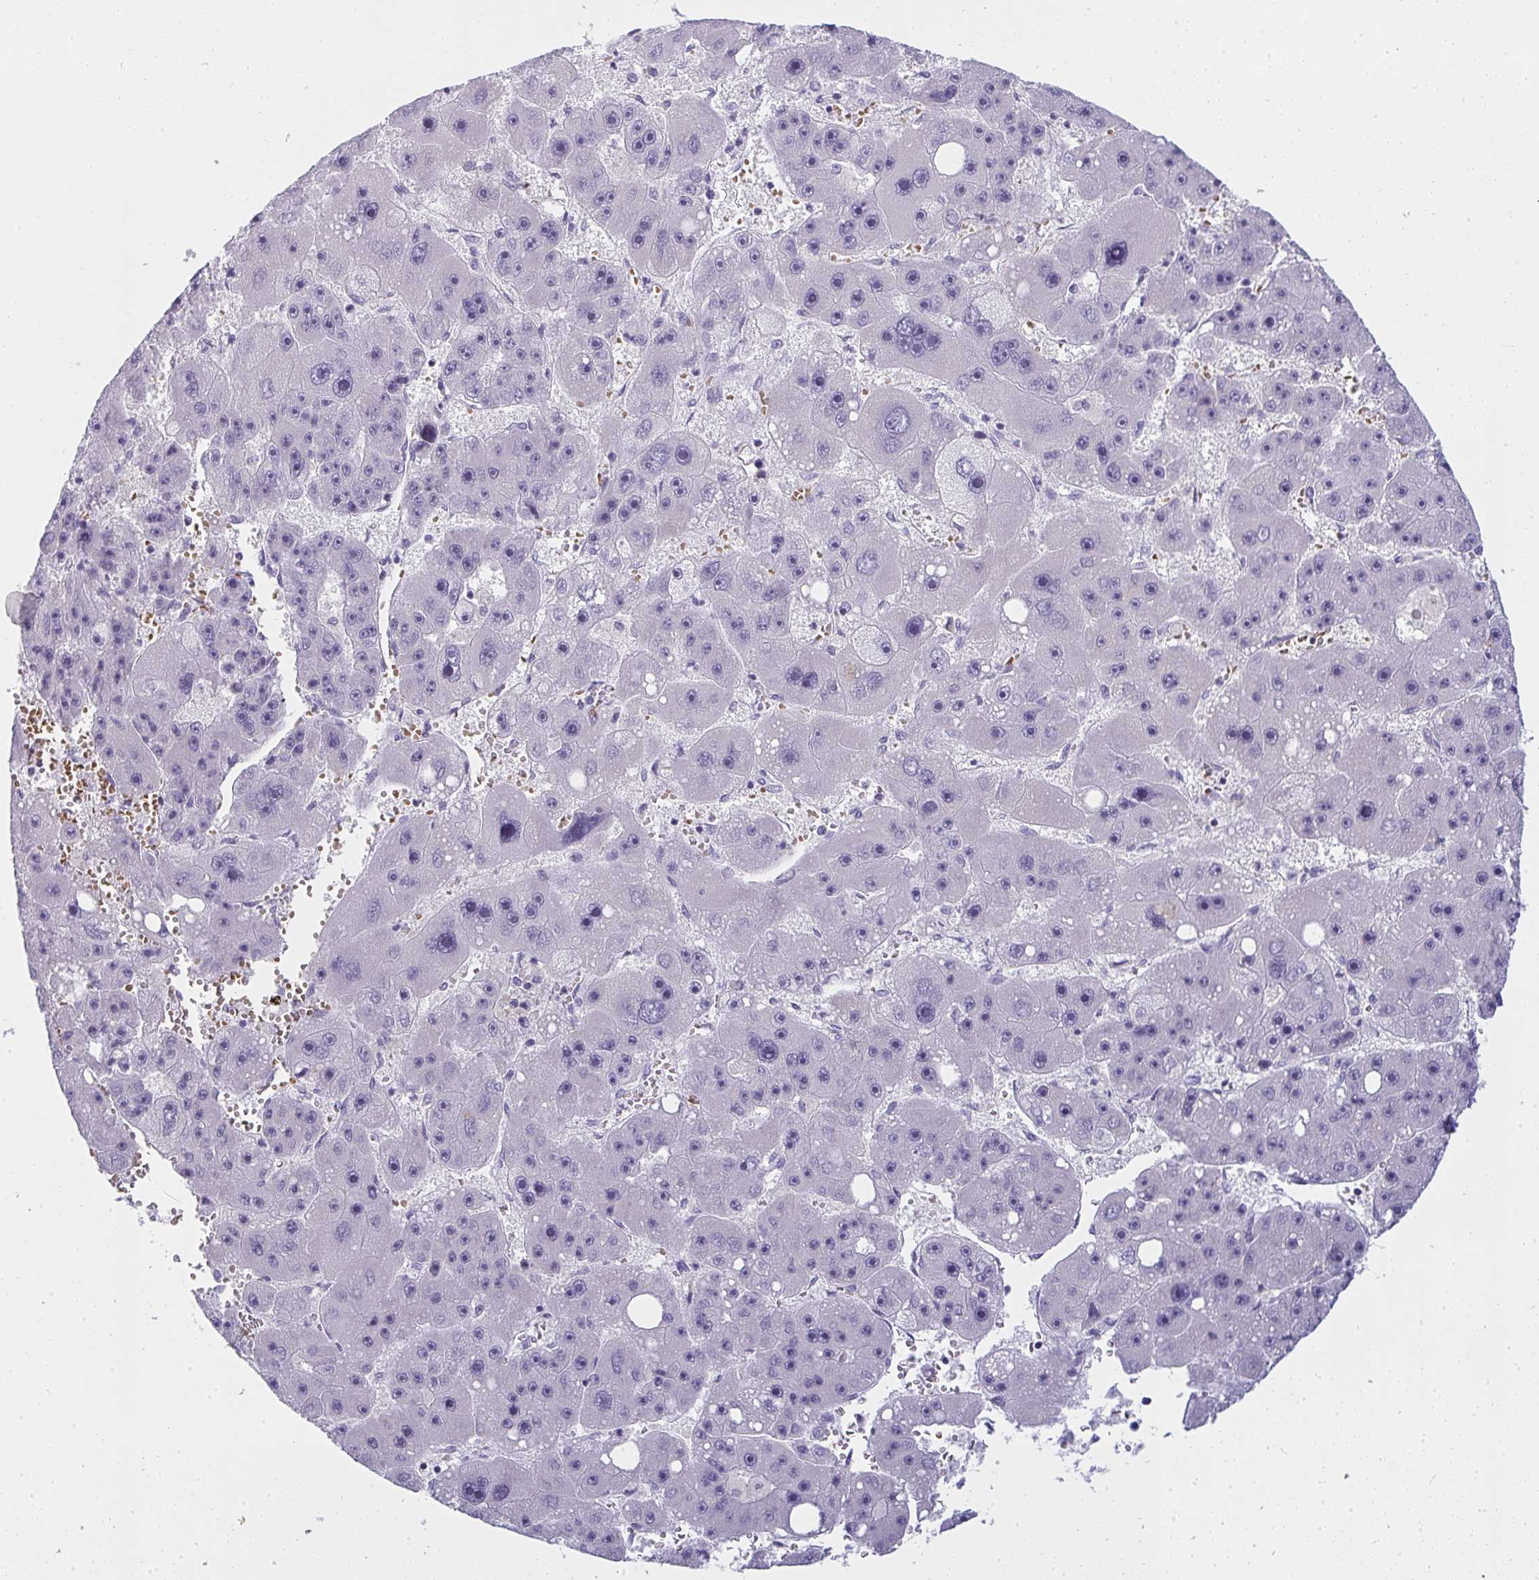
{"staining": {"intensity": "negative", "quantity": "none", "location": "none"}, "tissue": "liver cancer", "cell_type": "Tumor cells", "image_type": "cancer", "snomed": [{"axis": "morphology", "description": "Carcinoma, Hepatocellular, NOS"}, {"axis": "topography", "description": "Liver"}], "caption": "There is no significant positivity in tumor cells of hepatocellular carcinoma (liver).", "gene": "ZNF182", "patient": {"sex": "female", "age": 61}}